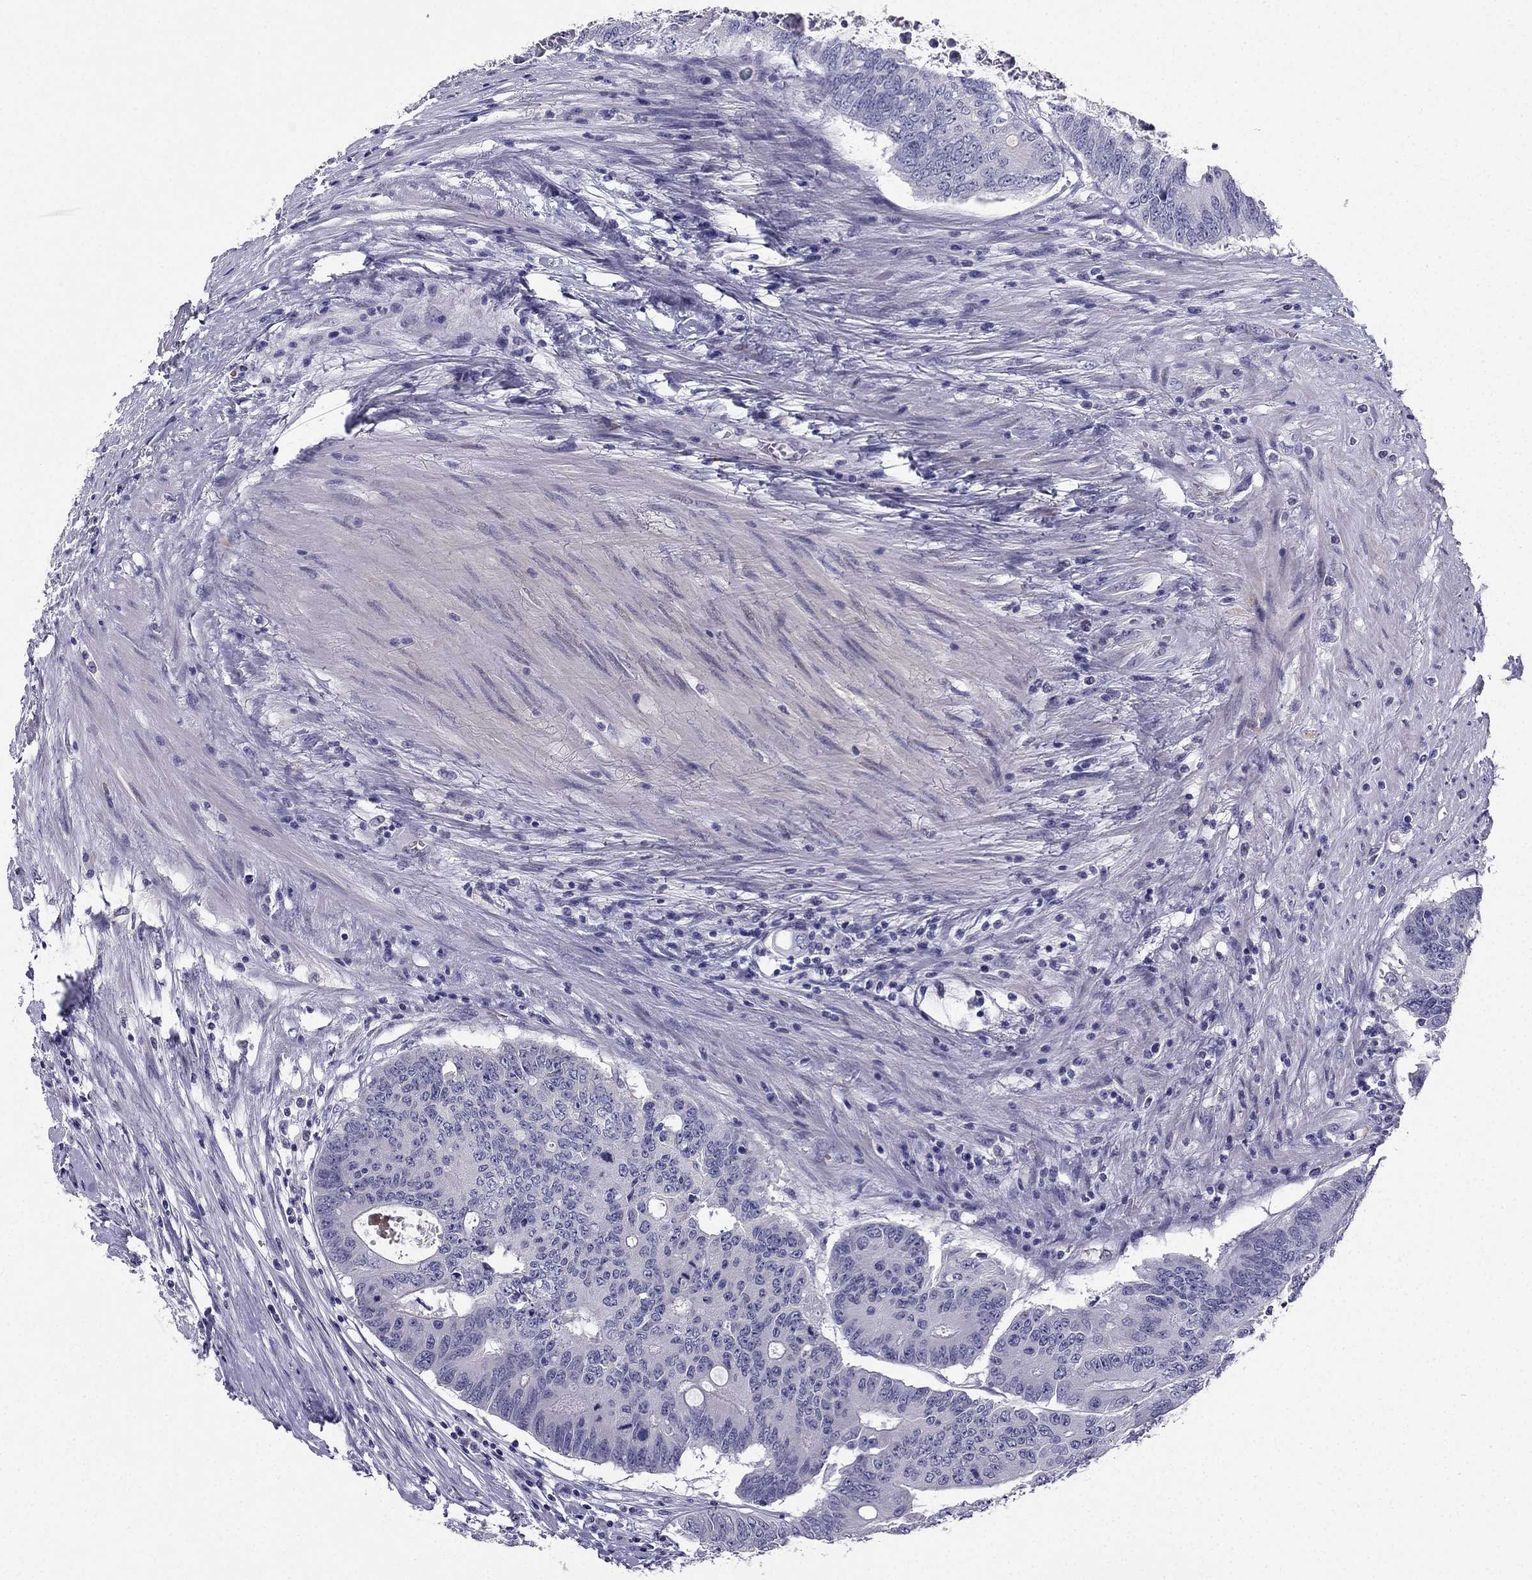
{"staining": {"intensity": "negative", "quantity": "none", "location": "none"}, "tissue": "colorectal cancer", "cell_type": "Tumor cells", "image_type": "cancer", "snomed": [{"axis": "morphology", "description": "Adenocarcinoma, NOS"}, {"axis": "topography", "description": "Rectum"}], "caption": "This is an immunohistochemistry micrograph of adenocarcinoma (colorectal). There is no positivity in tumor cells.", "gene": "RSPH14", "patient": {"sex": "male", "age": 59}}